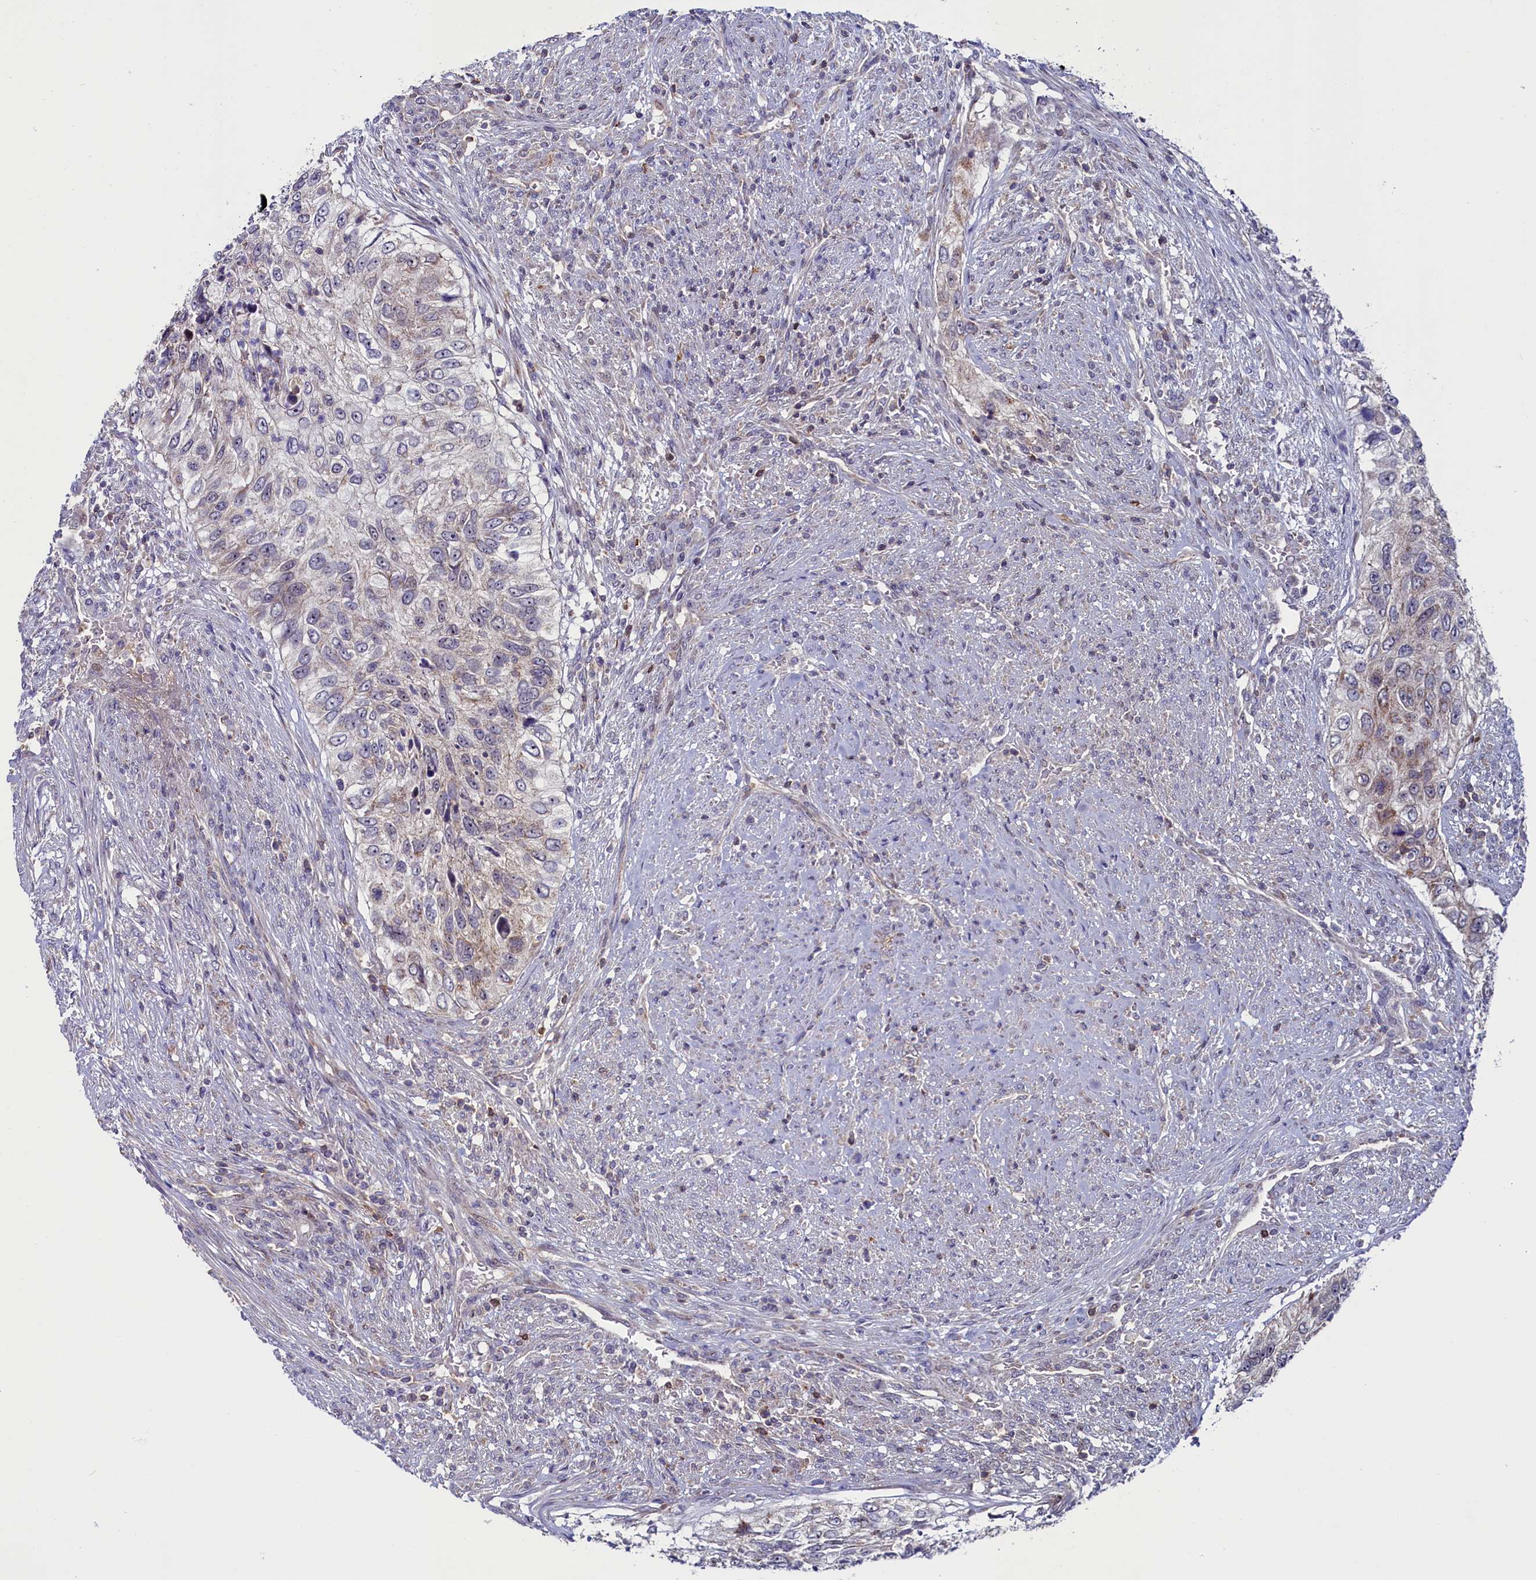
{"staining": {"intensity": "weak", "quantity": "<25%", "location": "cytoplasmic/membranous"}, "tissue": "urothelial cancer", "cell_type": "Tumor cells", "image_type": "cancer", "snomed": [{"axis": "morphology", "description": "Urothelial carcinoma, High grade"}, {"axis": "topography", "description": "Urinary bladder"}], "caption": "Immunohistochemical staining of high-grade urothelial carcinoma displays no significant expression in tumor cells. Brightfield microscopy of IHC stained with DAB (brown) and hematoxylin (blue), captured at high magnification.", "gene": "CIAPIN1", "patient": {"sex": "female", "age": 60}}